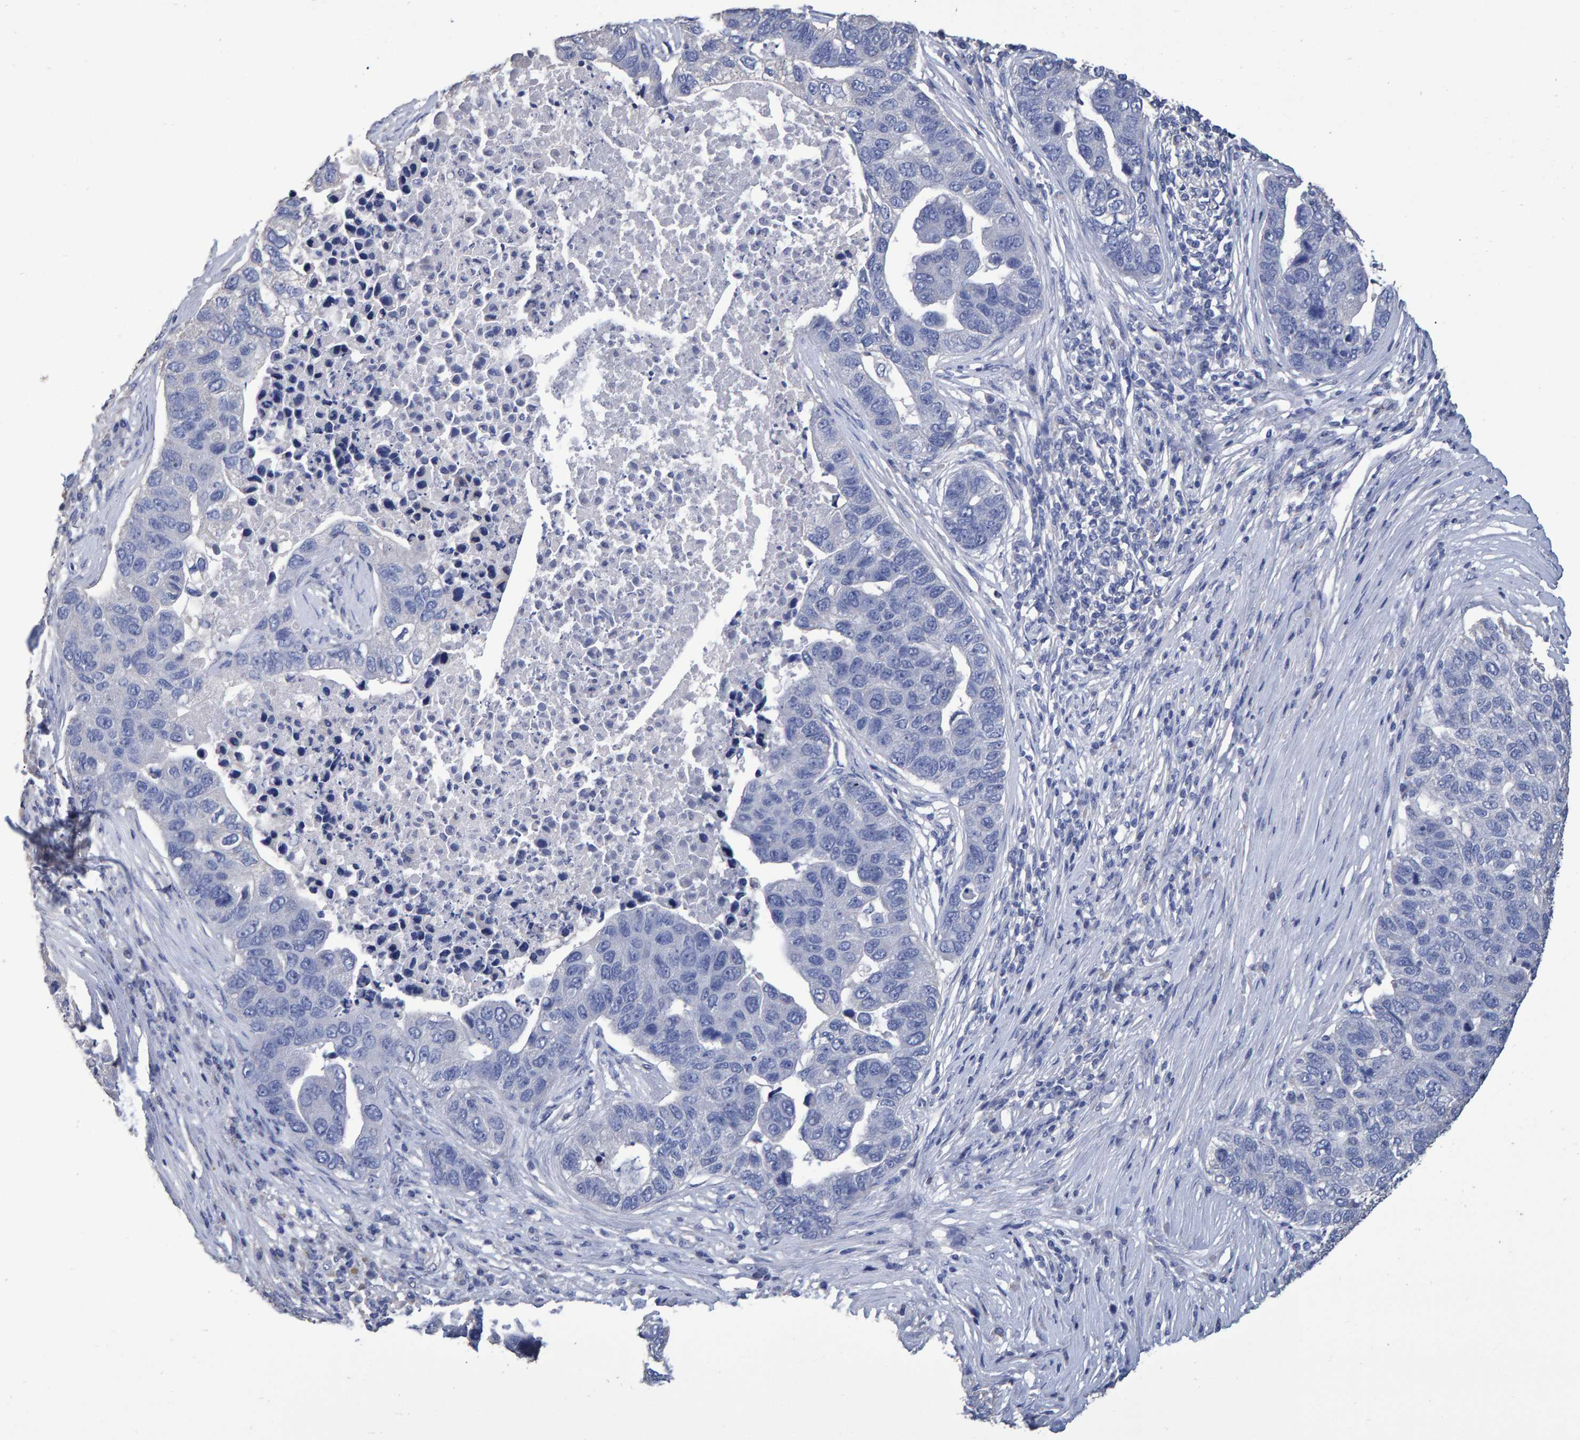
{"staining": {"intensity": "negative", "quantity": "none", "location": "none"}, "tissue": "pancreatic cancer", "cell_type": "Tumor cells", "image_type": "cancer", "snomed": [{"axis": "morphology", "description": "Adenocarcinoma, NOS"}, {"axis": "topography", "description": "Pancreas"}], "caption": "Tumor cells are negative for protein expression in human pancreatic adenocarcinoma.", "gene": "HEMGN", "patient": {"sex": "female", "age": 61}}